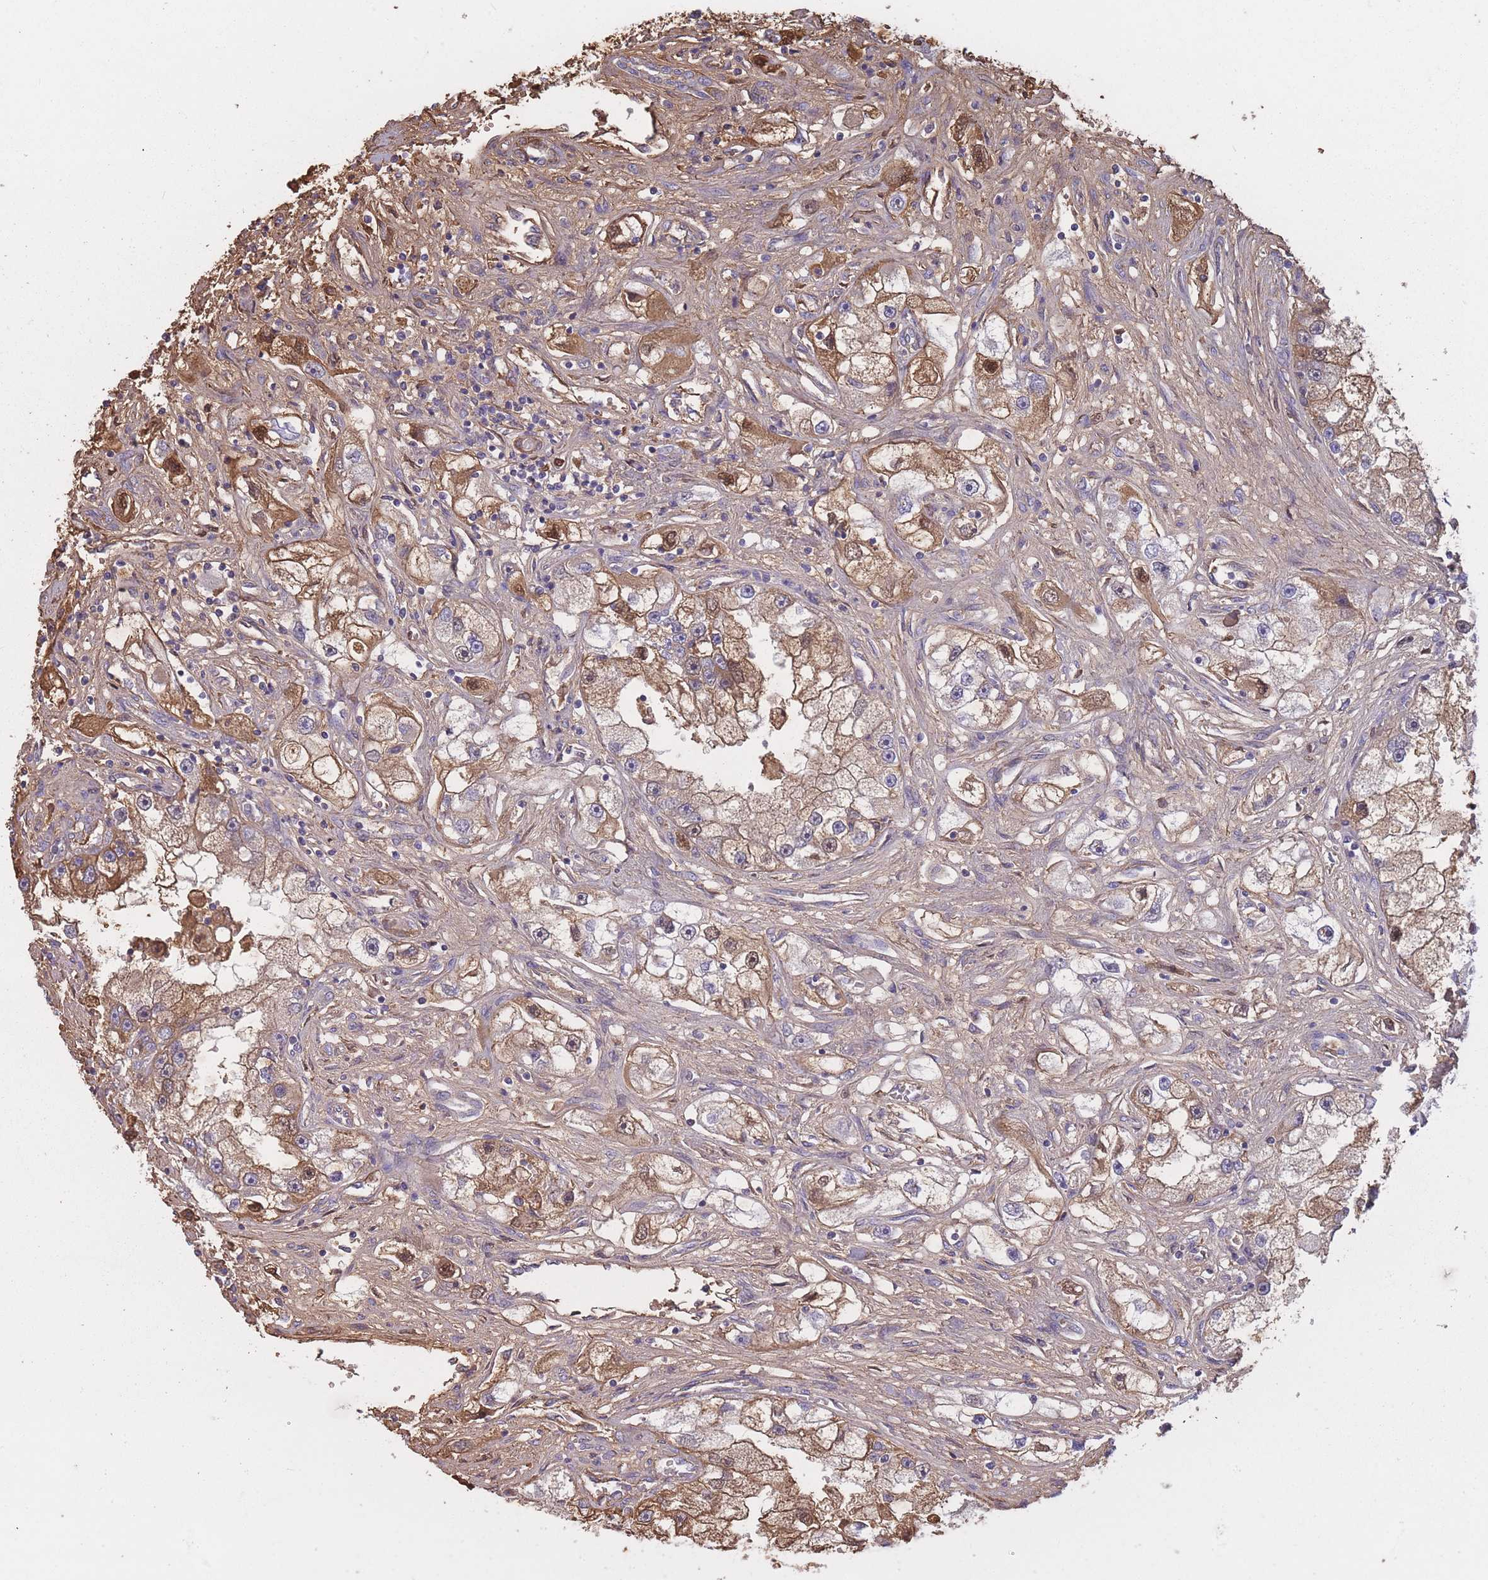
{"staining": {"intensity": "moderate", "quantity": "25%-75%", "location": "cytoplasmic/membranous"}, "tissue": "renal cancer", "cell_type": "Tumor cells", "image_type": "cancer", "snomed": [{"axis": "morphology", "description": "Adenocarcinoma, NOS"}, {"axis": "topography", "description": "Kidney"}], "caption": "Moderate cytoplasmic/membranous protein positivity is seen in approximately 25%-75% of tumor cells in renal cancer.", "gene": "KAT2A", "patient": {"sex": "male", "age": 63}}